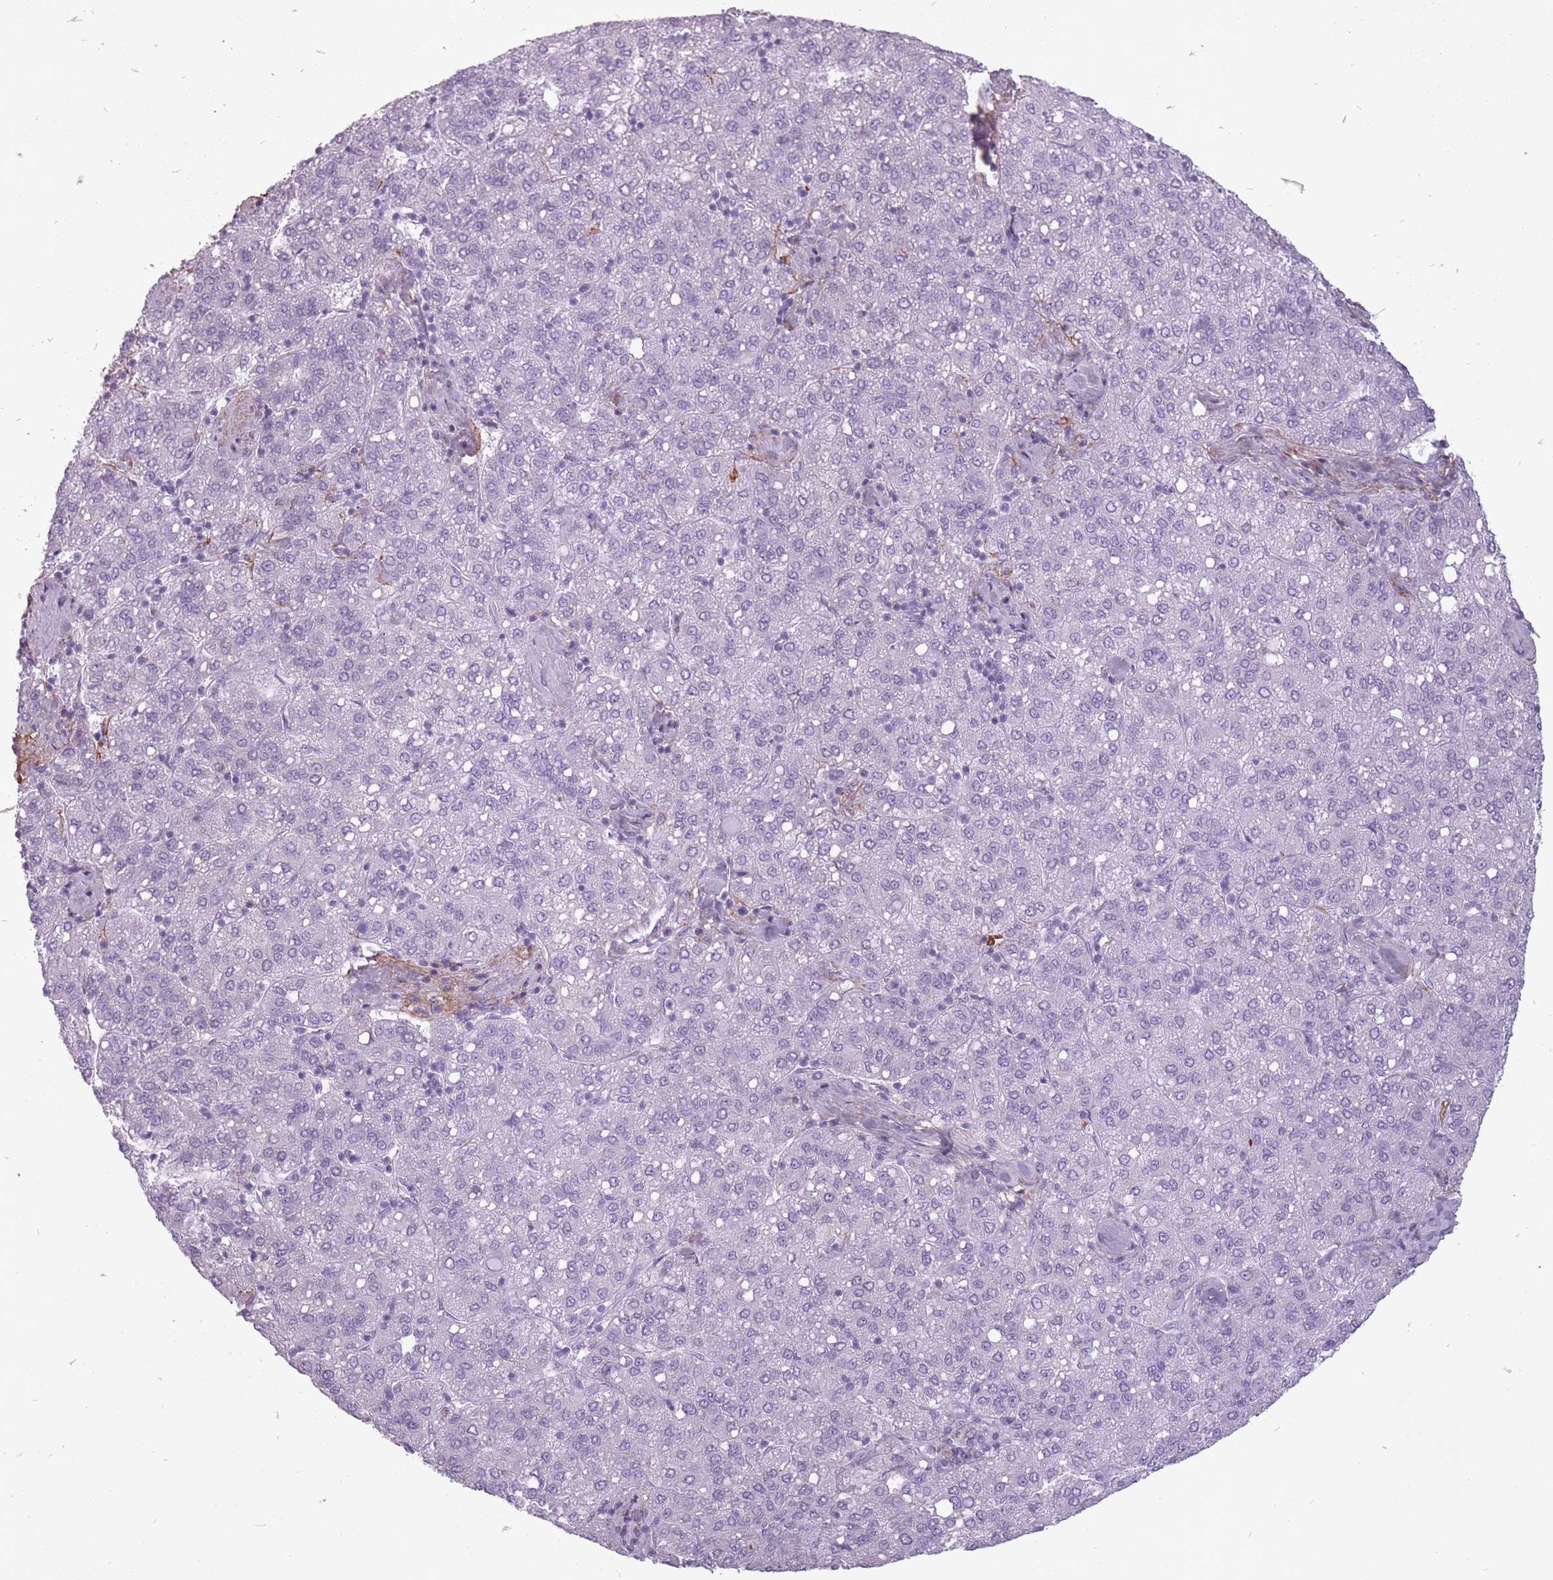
{"staining": {"intensity": "negative", "quantity": "none", "location": "none"}, "tissue": "liver cancer", "cell_type": "Tumor cells", "image_type": "cancer", "snomed": [{"axis": "morphology", "description": "Carcinoma, Hepatocellular, NOS"}, {"axis": "topography", "description": "Liver"}], "caption": "Micrograph shows no protein expression in tumor cells of liver cancer (hepatocellular carcinoma) tissue.", "gene": "RFX4", "patient": {"sex": "male", "age": 65}}